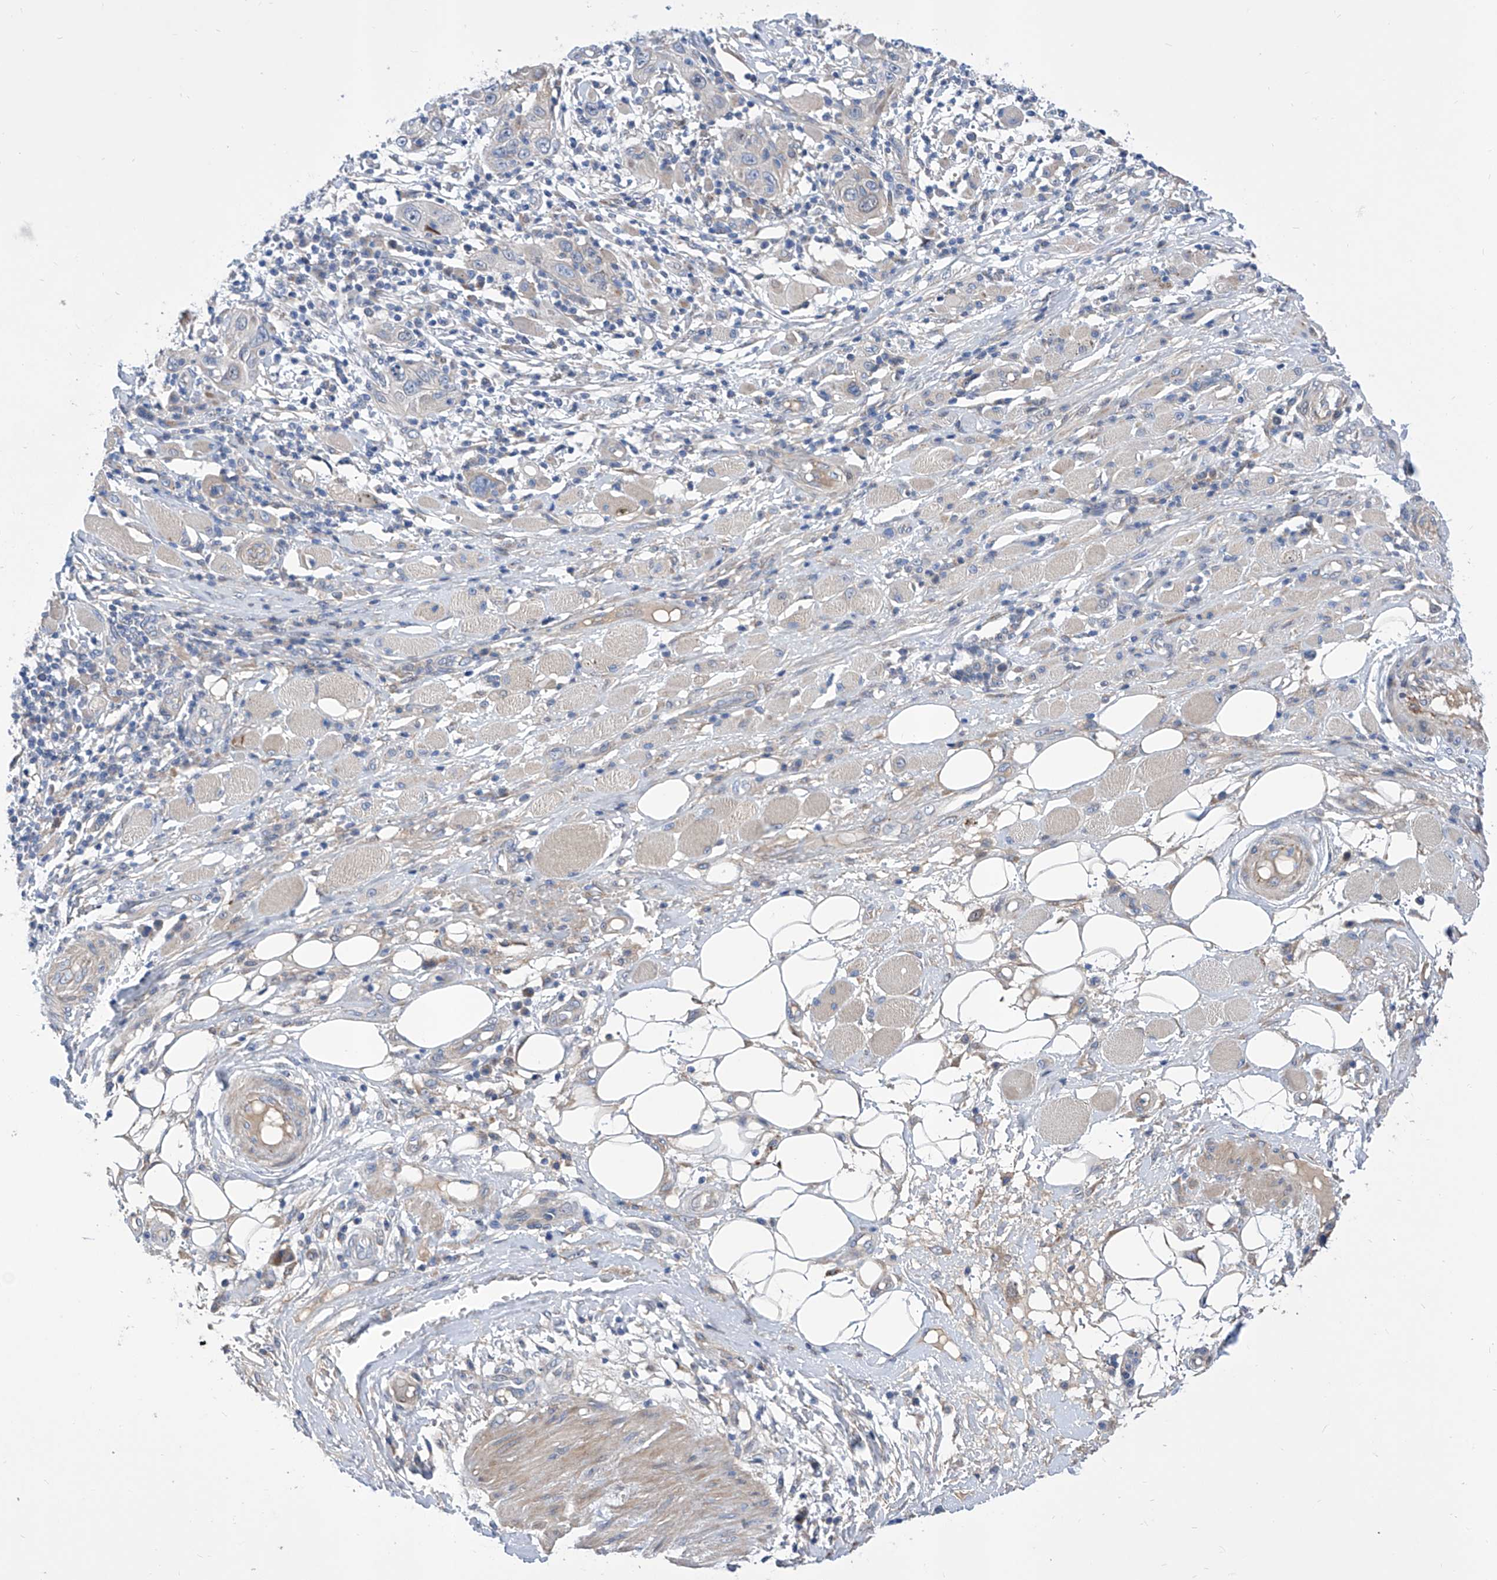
{"staining": {"intensity": "negative", "quantity": "none", "location": "none"}, "tissue": "skin cancer", "cell_type": "Tumor cells", "image_type": "cancer", "snomed": [{"axis": "morphology", "description": "Squamous cell carcinoma, NOS"}, {"axis": "topography", "description": "Skin"}], "caption": "Immunohistochemical staining of human skin cancer (squamous cell carcinoma) displays no significant staining in tumor cells.", "gene": "SRBD1", "patient": {"sex": "female", "age": 88}}